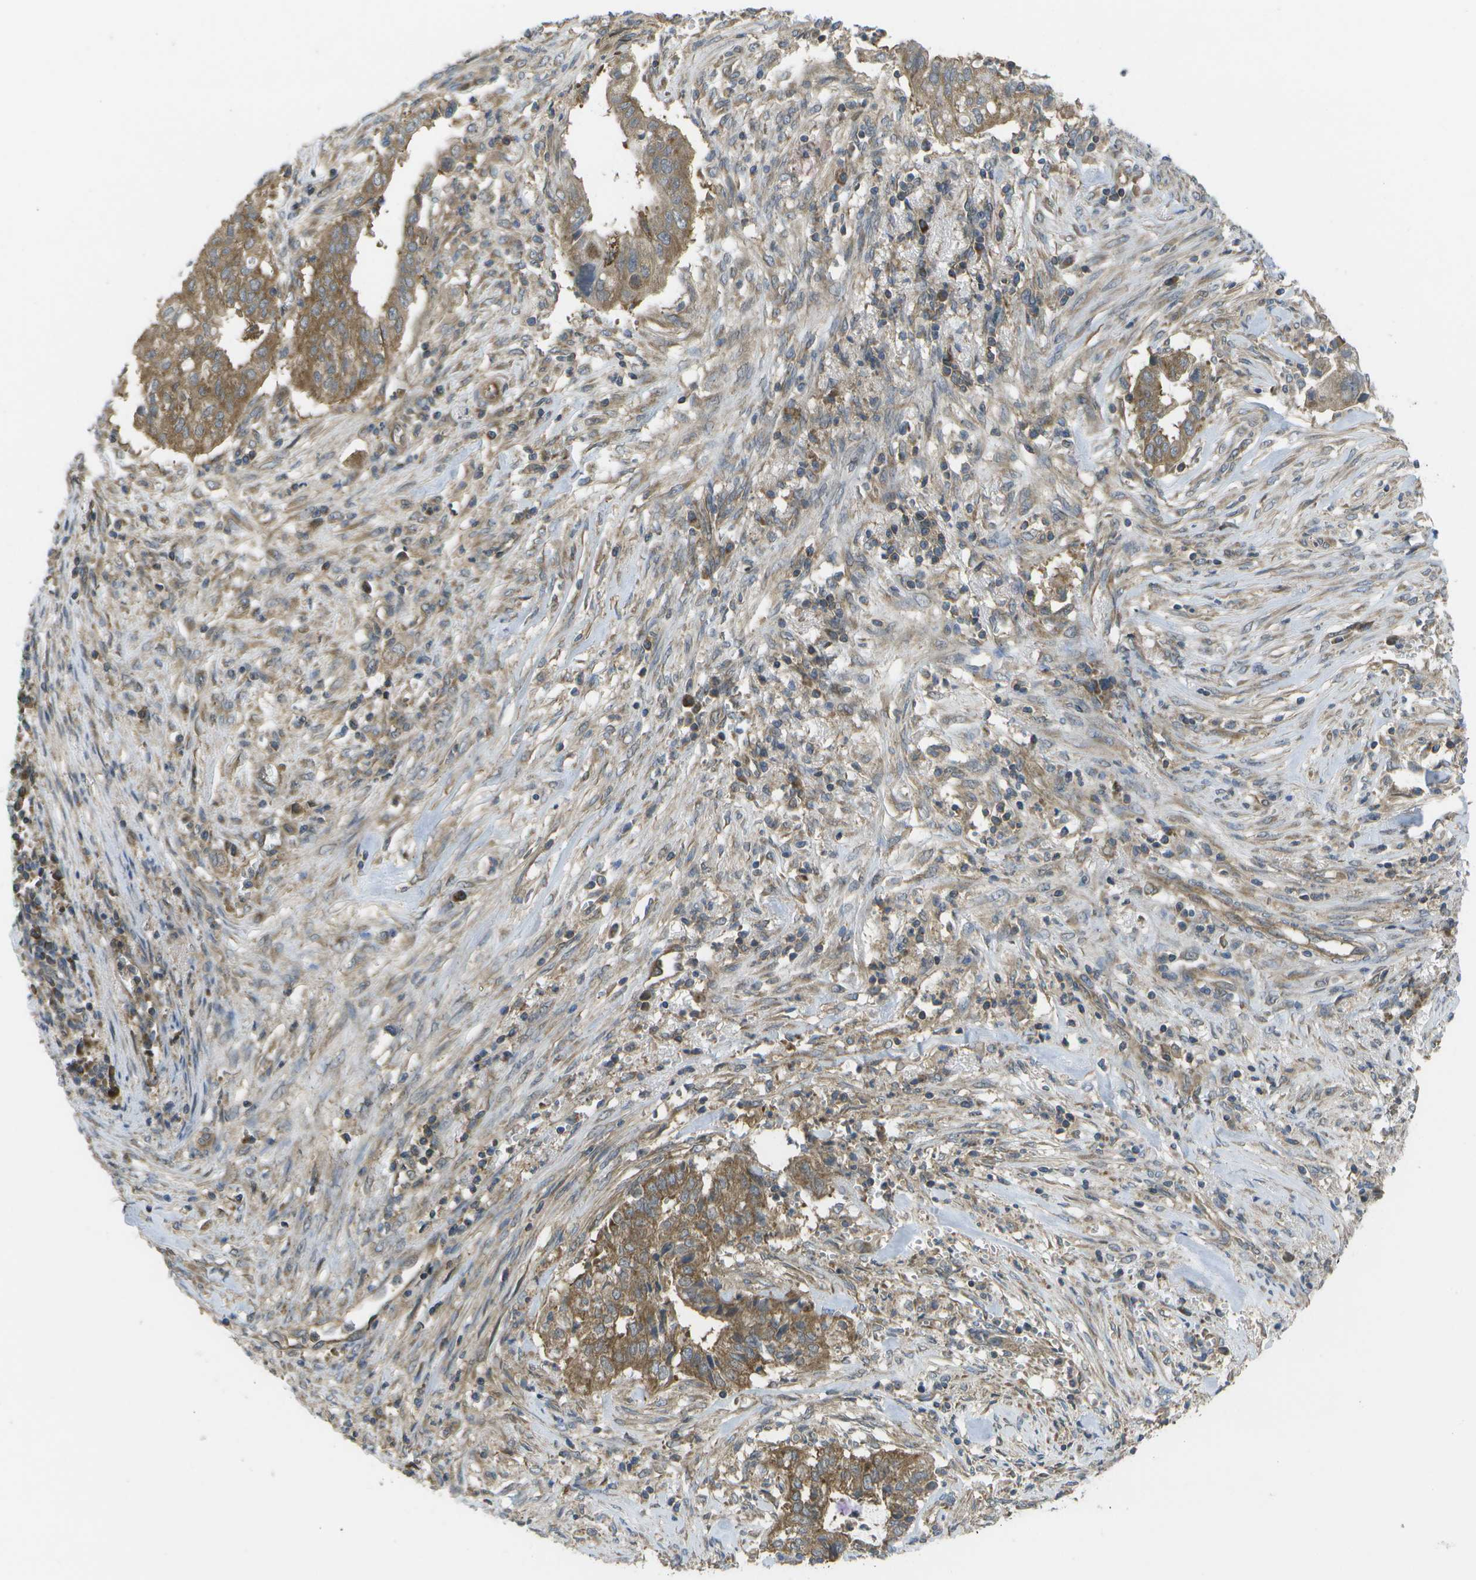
{"staining": {"intensity": "moderate", "quantity": ">75%", "location": "cytoplasmic/membranous"}, "tissue": "cervical cancer", "cell_type": "Tumor cells", "image_type": "cancer", "snomed": [{"axis": "morphology", "description": "Adenocarcinoma, NOS"}, {"axis": "topography", "description": "Cervix"}], "caption": "Adenocarcinoma (cervical) stained with immunohistochemistry (IHC) reveals moderate cytoplasmic/membranous staining in approximately >75% of tumor cells.", "gene": "DPM3", "patient": {"sex": "female", "age": 44}}